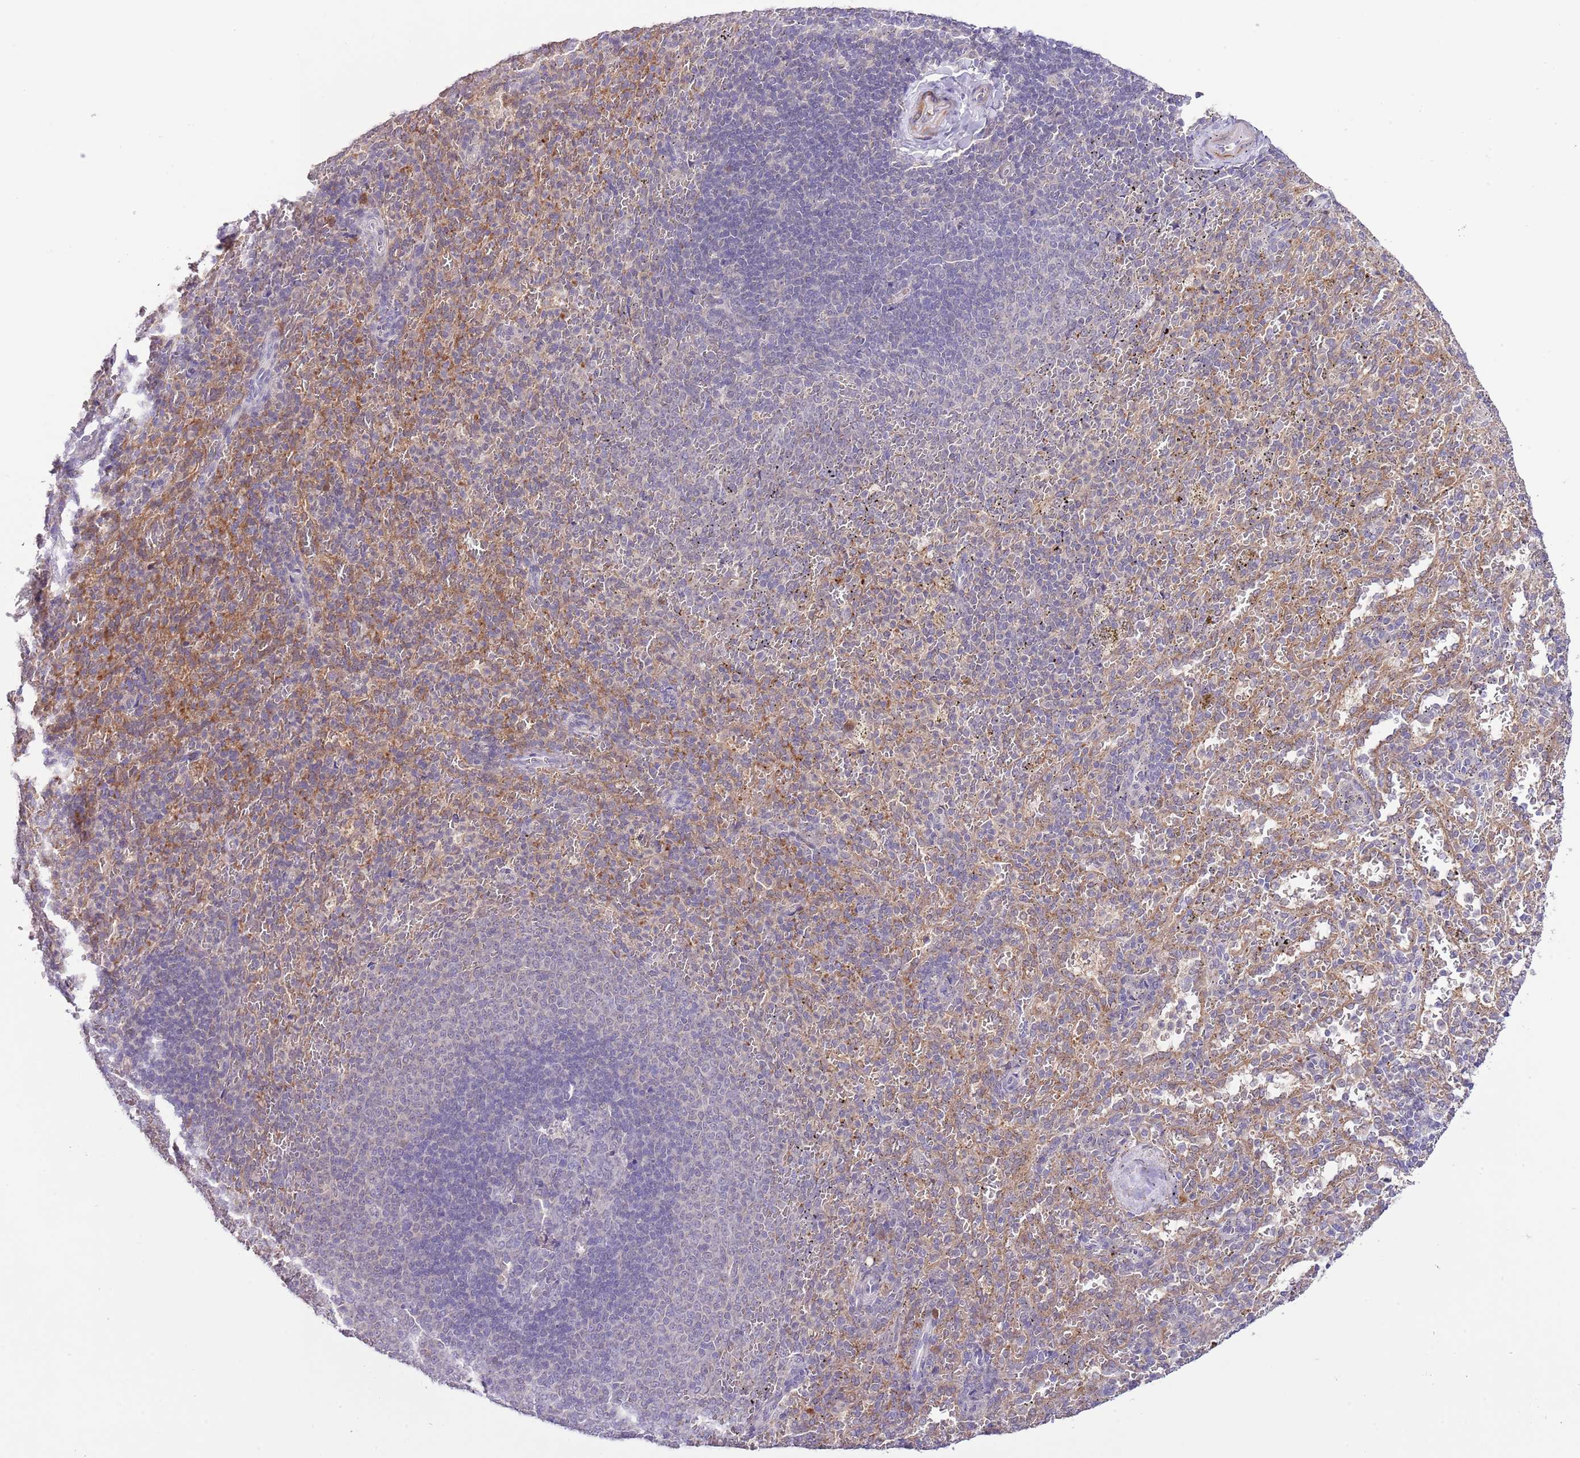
{"staining": {"intensity": "negative", "quantity": "none", "location": "none"}, "tissue": "spleen", "cell_type": "Cells in red pulp", "image_type": "normal", "snomed": [{"axis": "morphology", "description": "Normal tissue, NOS"}, {"axis": "topography", "description": "Spleen"}], "caption": "Immunohistochemistry (IHC) of unremarkable human spleen reveals no positivity in cells in red pulp.", "gene": "GALK2", "patient": {"sex": "female", "age": 21}}